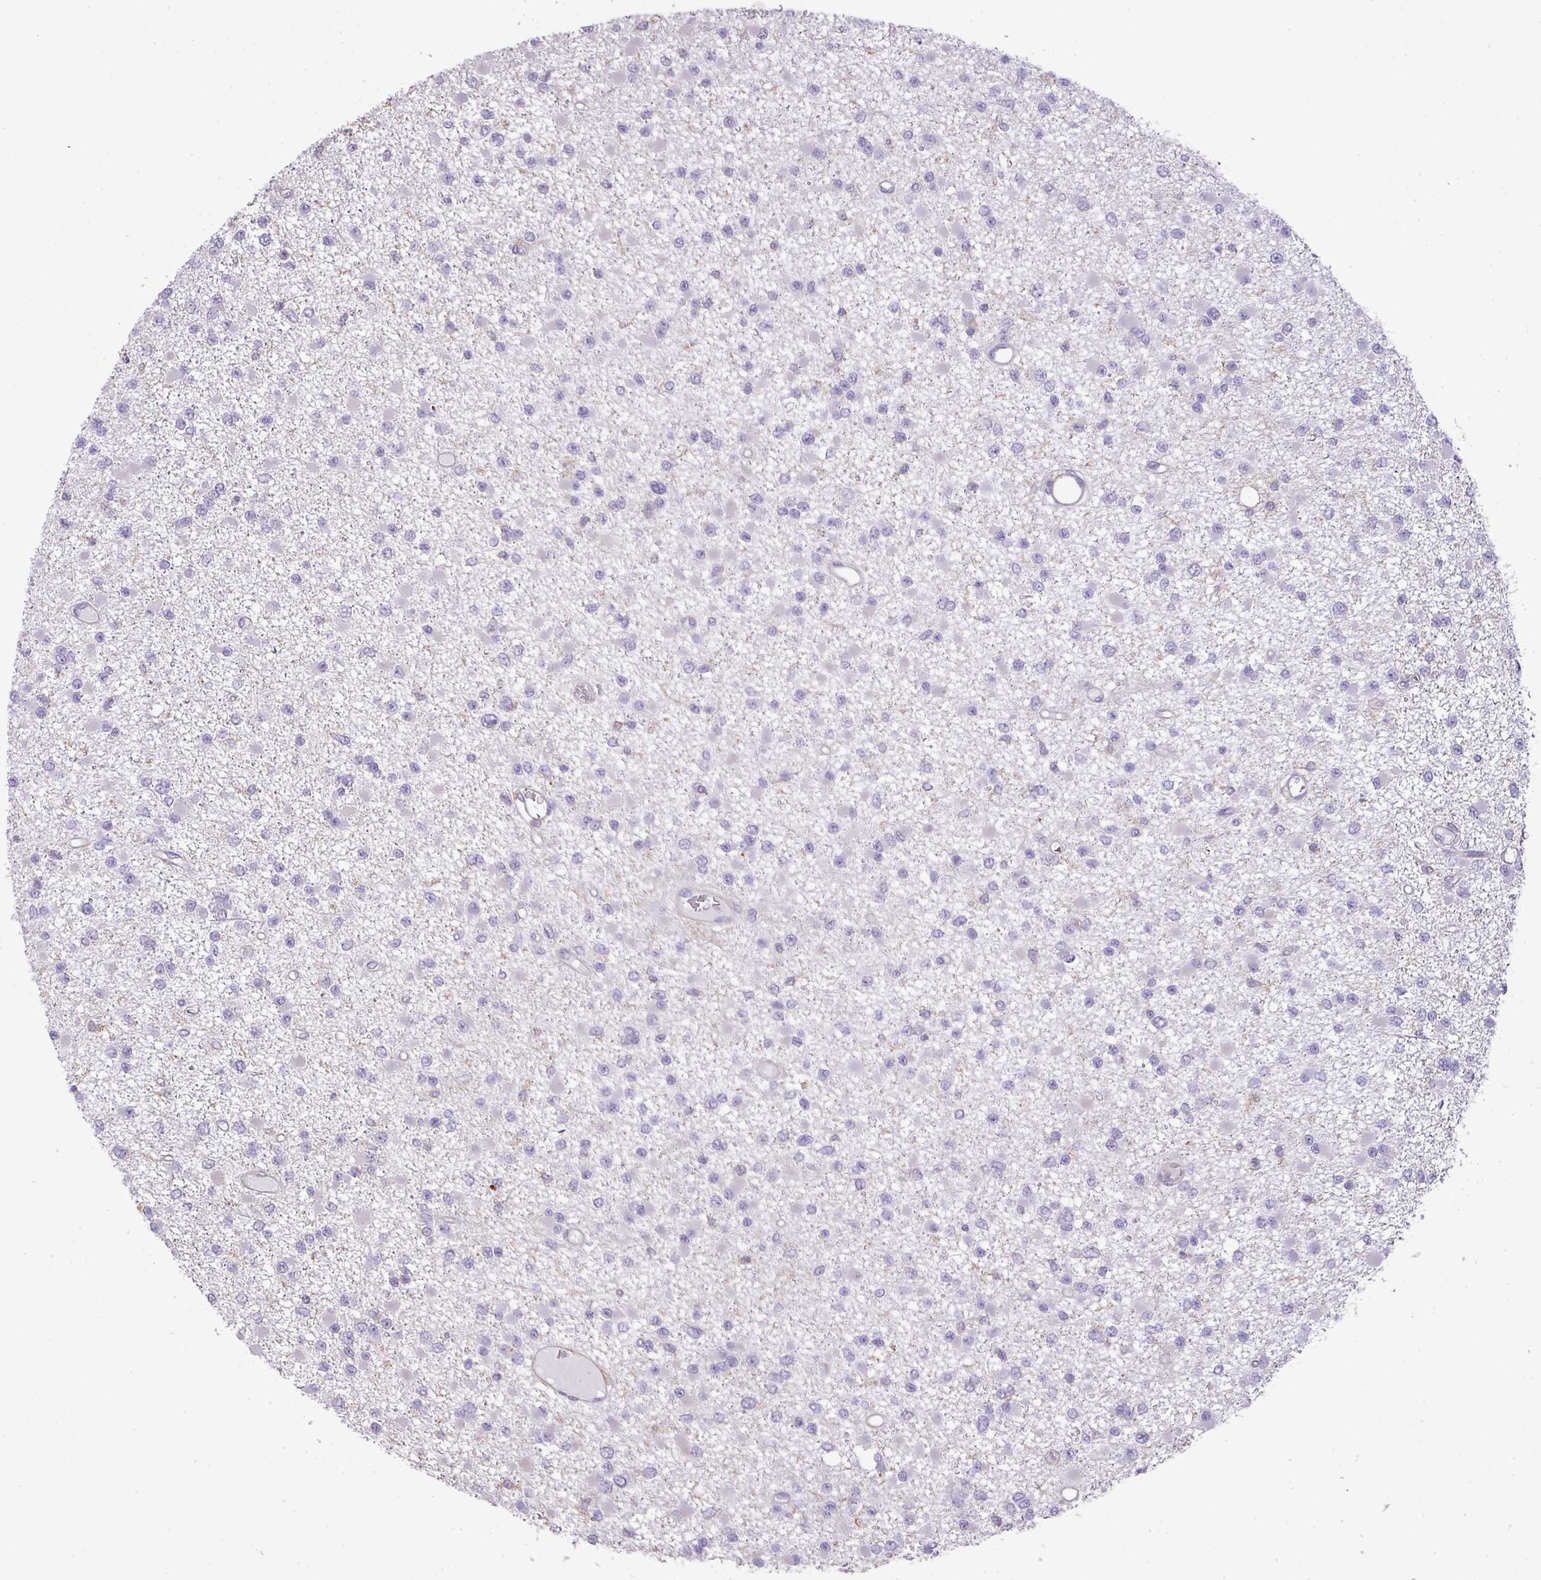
{"staining": {"intensity": "negative", "quantity": "none", "location": "none"}, "tissue": "glioma", "cell_type": "Tumor cells", "image_type": "cancer", "snomed": [{"axis": "morphology", "description": "Glioma, malignant, Low grade"}, {"axis": "topography", "description": "Brain"}], "caption": "DAB immunohistochemical staining of glioma displays no significant positivity in tumor cells.", "gene": "LRRC41", "patient": {"sex": "female", "age": 22}}